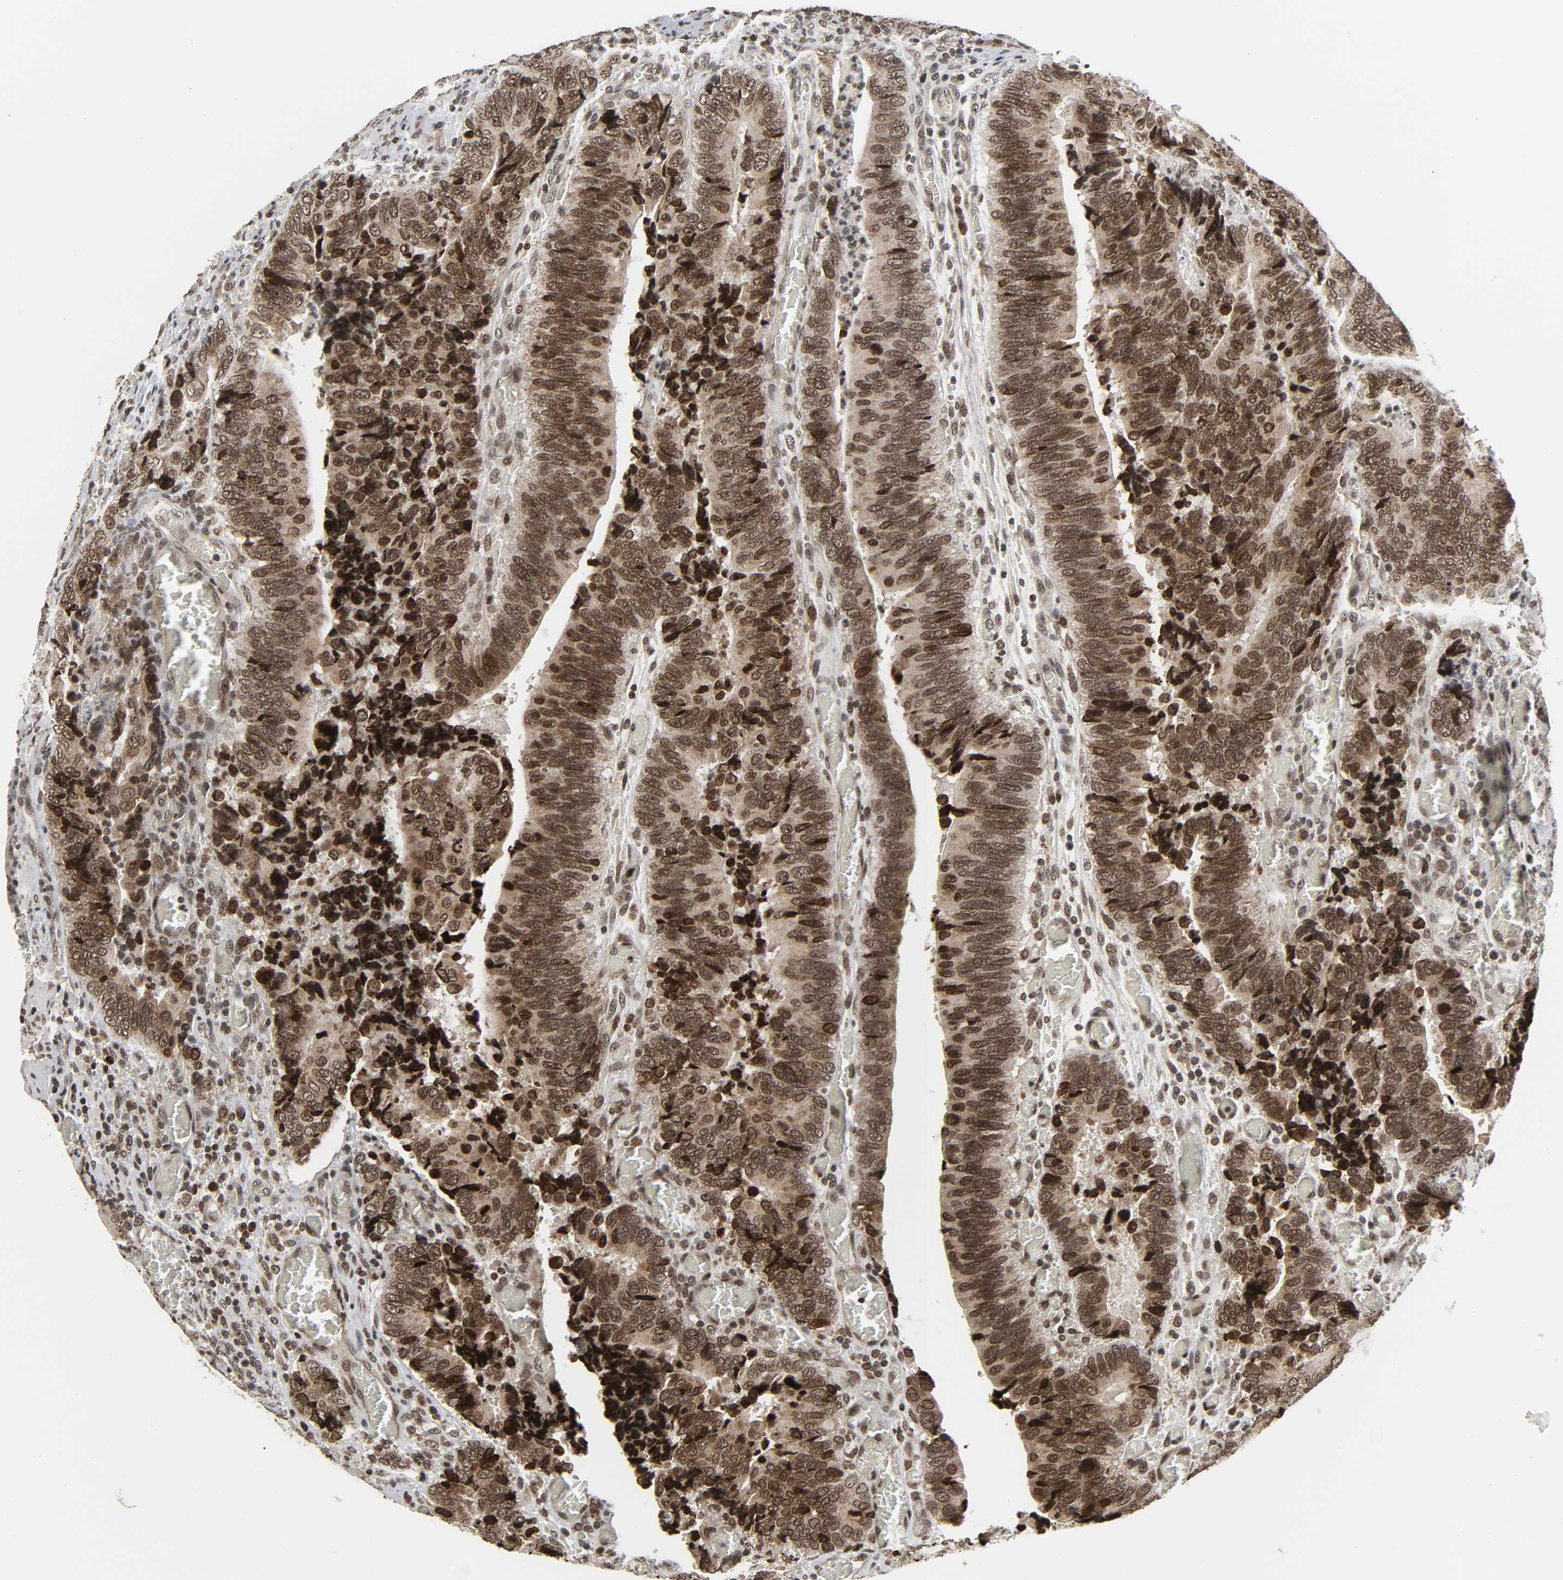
{"staining": {"intensity": "moderate", "quantity": ">75%", "location": "nuclear"}, "tissue": "colorectal cancer", "cell_type": "Tumor cells", "image_type": "cancer", "snomed": [{"axis": "morphology", "description": "Adenocarcinoma, NOS"}, {"axis": "topography", "description": "Colon"}], "caption": "DAB immunohistochemical staining of human colorectal cancer shows moderate nuclear protein staining in approximately >75% of tumor cells. (DAB IHC, brown staining for protein, blue staining for nuclei).", "gene": "XRCC1", "patient": {"sex": "male", "age": 72}}